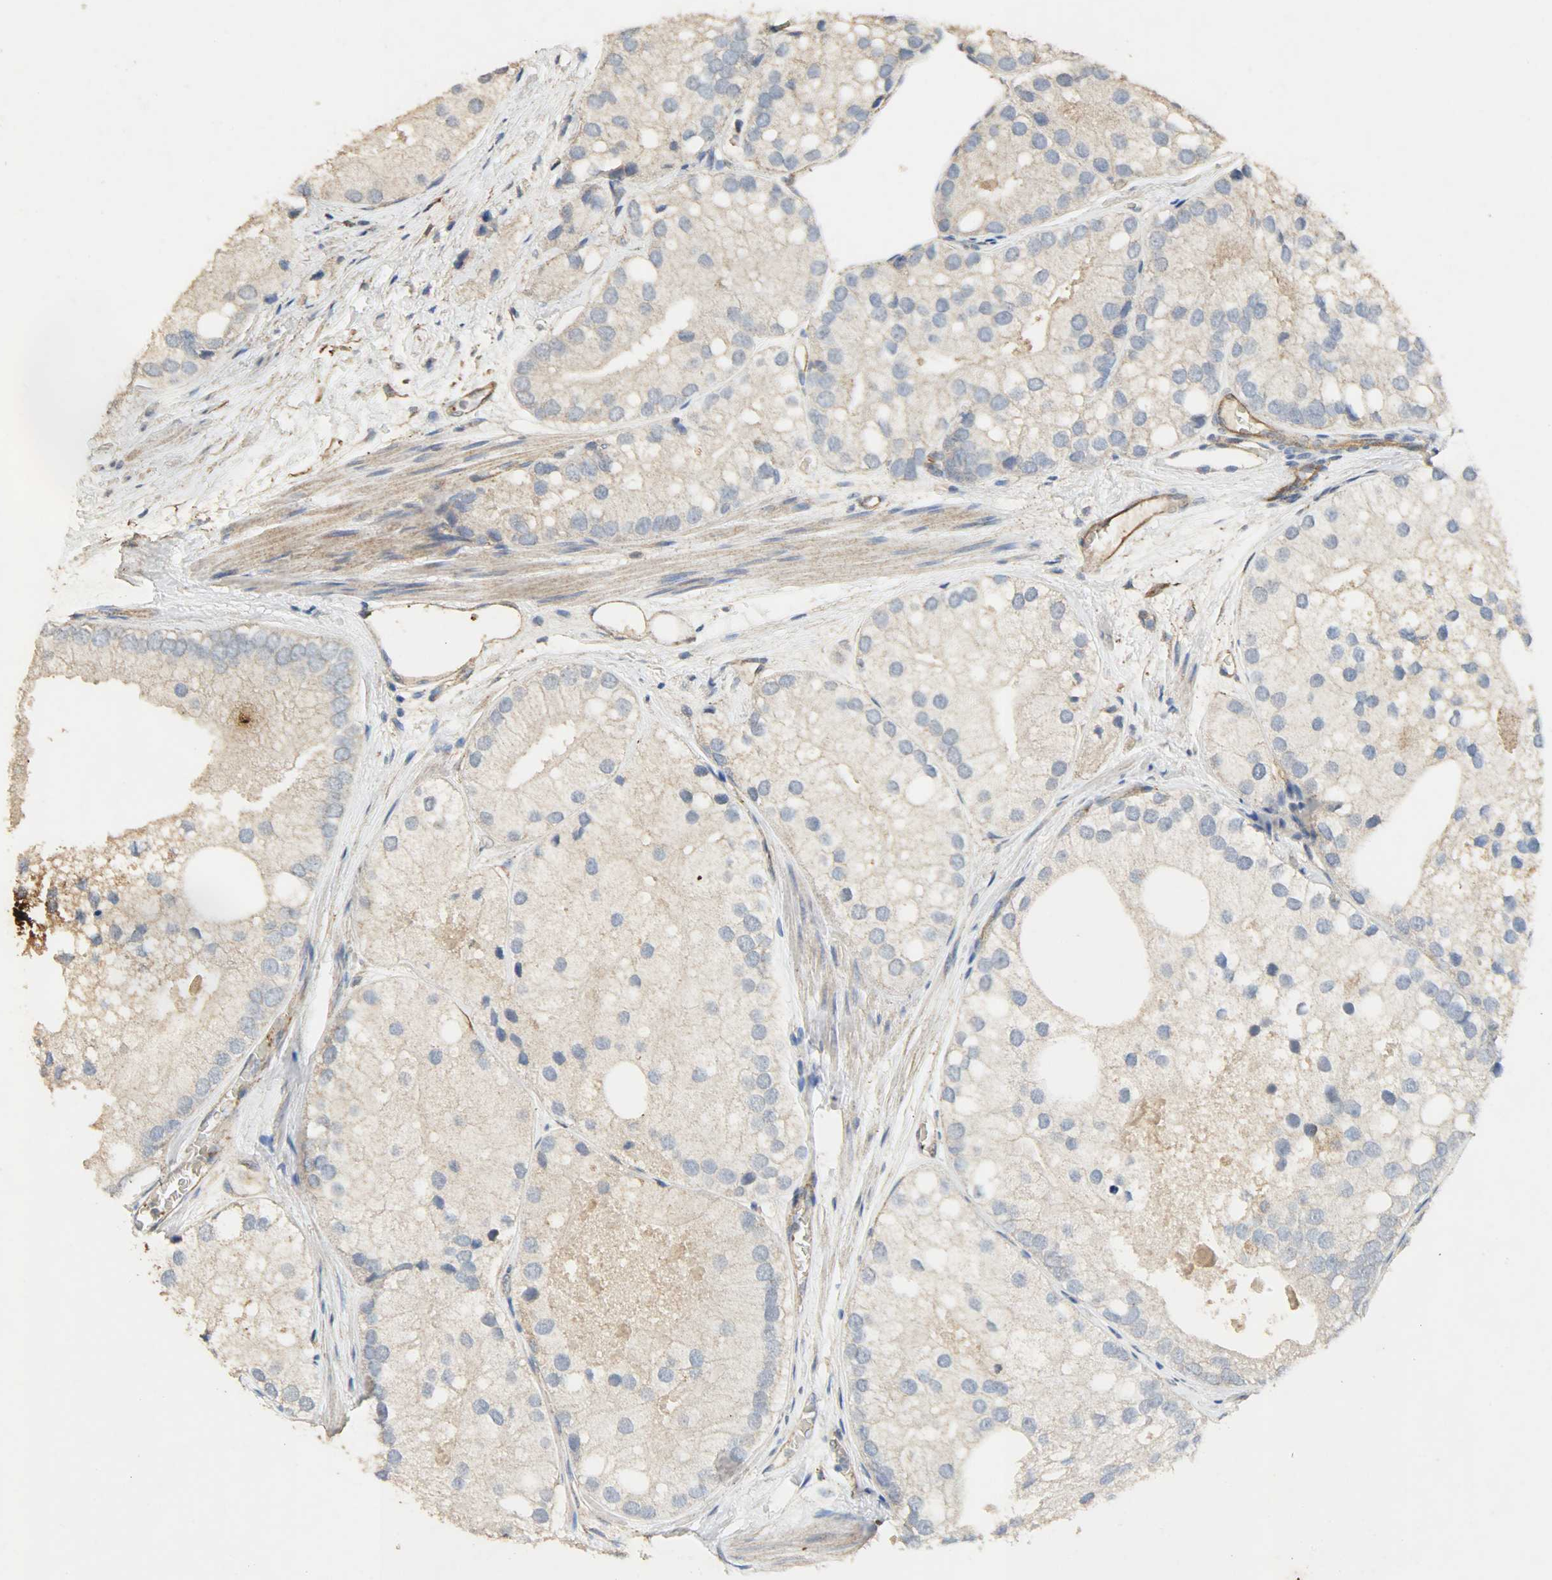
{"staining": {"intensity": "weak", "quantity": "25%-75%", "location": "cytoplasmic/membranous"}, "tissue": "prostate cancer", "cell_type": "Tumor cells", "image_type": "cancer", "snomed": [{"axis": "morphology", "description": "Adenocarcinoma, Low grade"}, {"axis": "topography", "description": "Prostate"}], "caption": "An immunohistochemistry micrograph of neoplastic tissue is shown. Protein staining in brown labels weak cytoplasmic/membranous positivity in adenocarcinoma (low-grade) (prostate) within tumor cells. The staining was performed using DAB, with brown indicating positive protein expression. Nuclei are stained blue with hematoxylin.", "gene": "TPM4", "patient": {"sex": "male", "age": 69}}